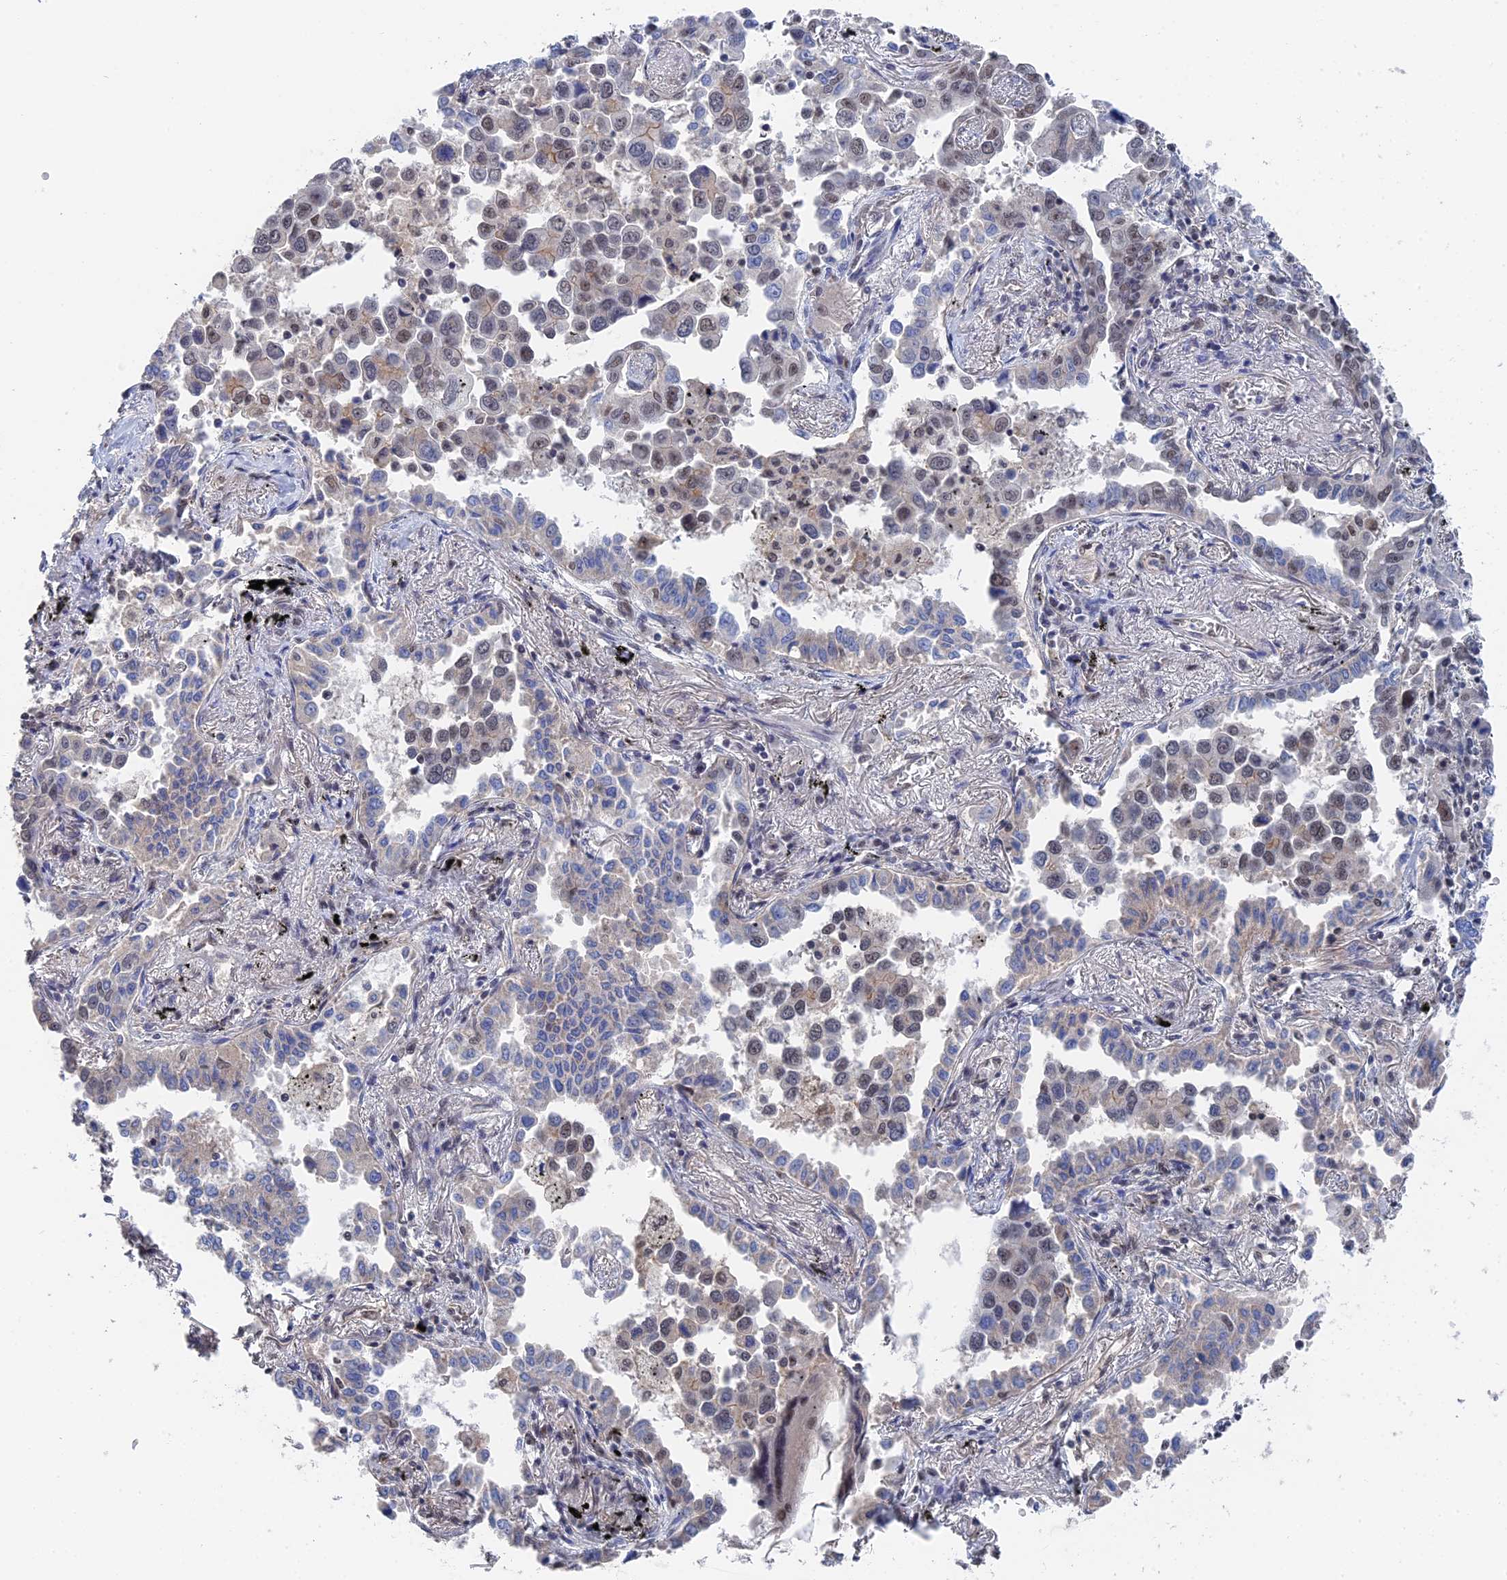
{"staining": {"intensity": "weak", "quantity": "25%-75%", "location": "nuclear"}, "tissue": "lung cancer", "cell_type": "Tumor cells", "image_type": "cancer", "snomed": [{"axis": "morphology", "description": "Adenocarcinoma, NOS"}, {"axis": "topography", "description": "Lung"}], "caption": "Human lung adenocarcinoma stained with a brown dye shows weak nuclear positive staining in approximately 25%-75% of tumor cells.", "gene": "TSSC4", "patient": {"sex": "male", "age": 67}}